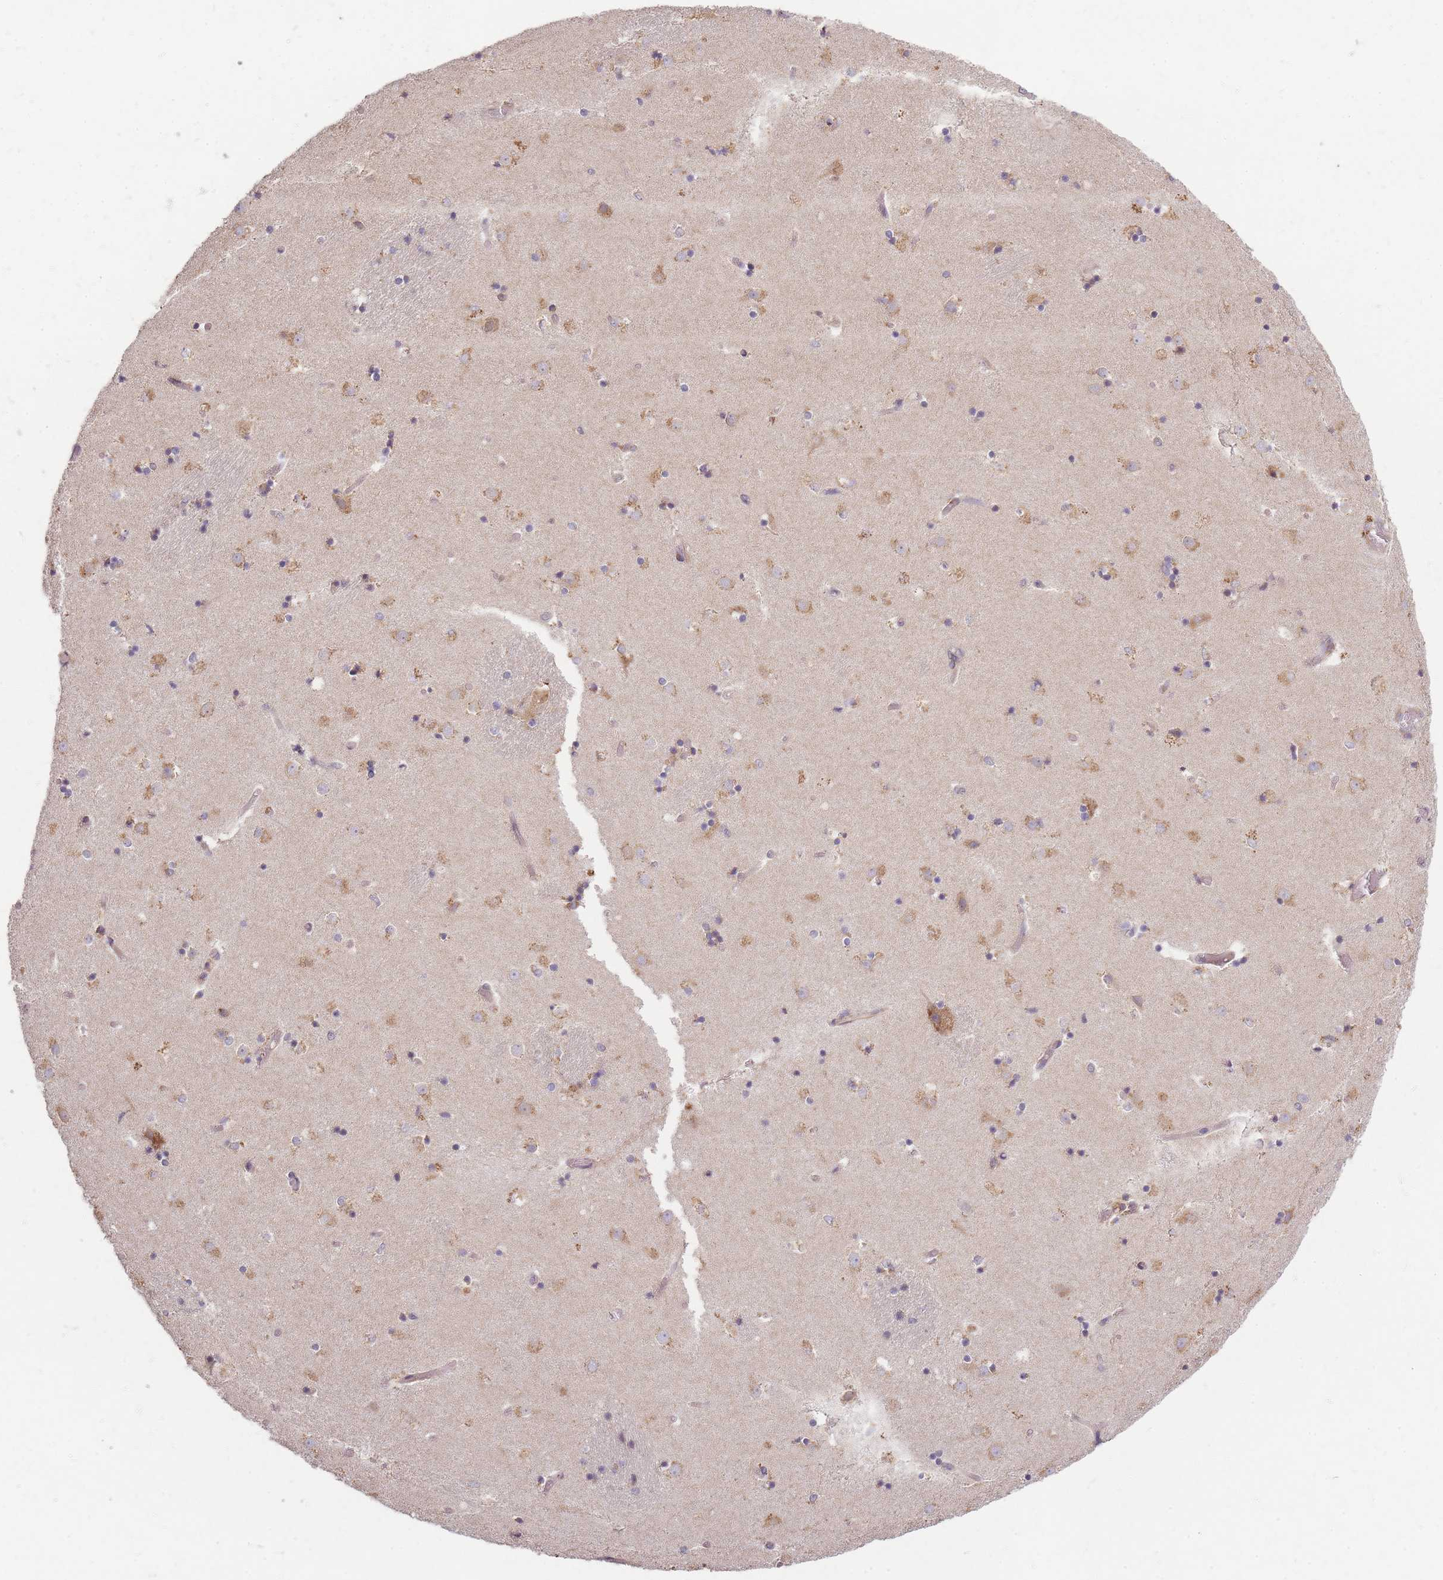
{"staining": {"intensity": "negative", "quantity": "none", "location": "none"}, "tissue": "caudate", "cell_type": "Glial cells", "image_type": "normal", "snomed": [{"axis": "morphology", "description": "Normal tissue, NOS"}, {"axis": "topography", "description": "Lateral ventricle wall"}], "caption": "This image is of normal caudate stained with immunohistochemistry to label a protein in brown with the nuclei are counter-stained blue. There is no positivity in glial cells. (Brightfield microscopy of DAB immunohistochemistry (IHC) at high magnification).", "gene": "SMIM14", "patient": {"sex": "female", "age": 52}}